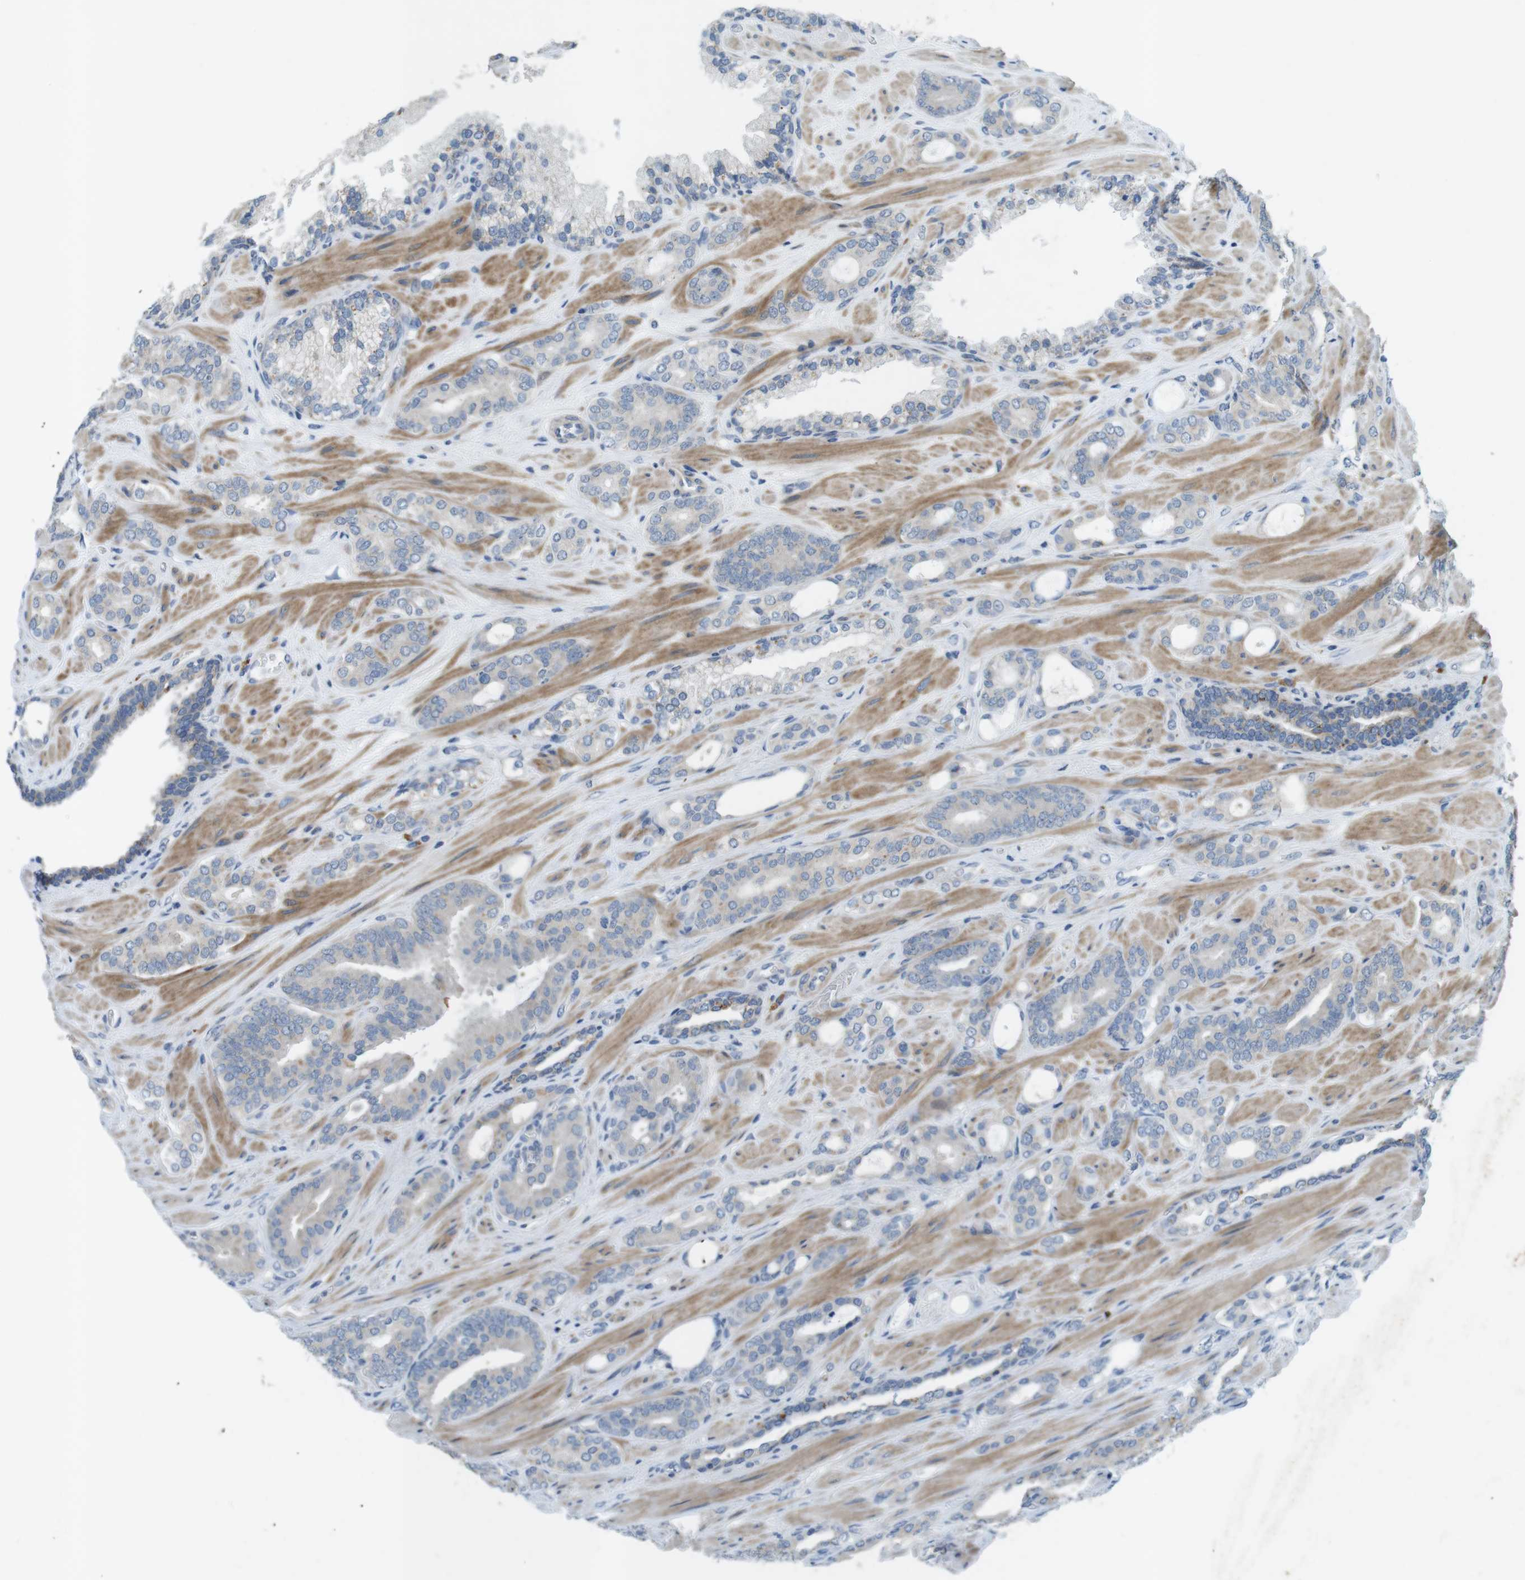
{"staining": {"intensity": "moderate", "quantity": "<25%", "location": "cytoplasmic/membranous"}, "tissue": "prostate cancer", "cell_type": "Tumor cells", "image_type": "cancer", "snomed": [{"axis": "morphology", "description": "Adenocarcinoma, Low grade"}, {"axis": "topography", "description": "Prostate"}], "caption": "A photomicrograph of human prostate cancer stained for a protein shows moderate cytoplasmic/membranous brown staining in tumor cells. Ihc stains the protein of interest in brown and the nuclei are stained blue.", "gene": "TYW1", "patient": {"sex": "male", "age": 63}}